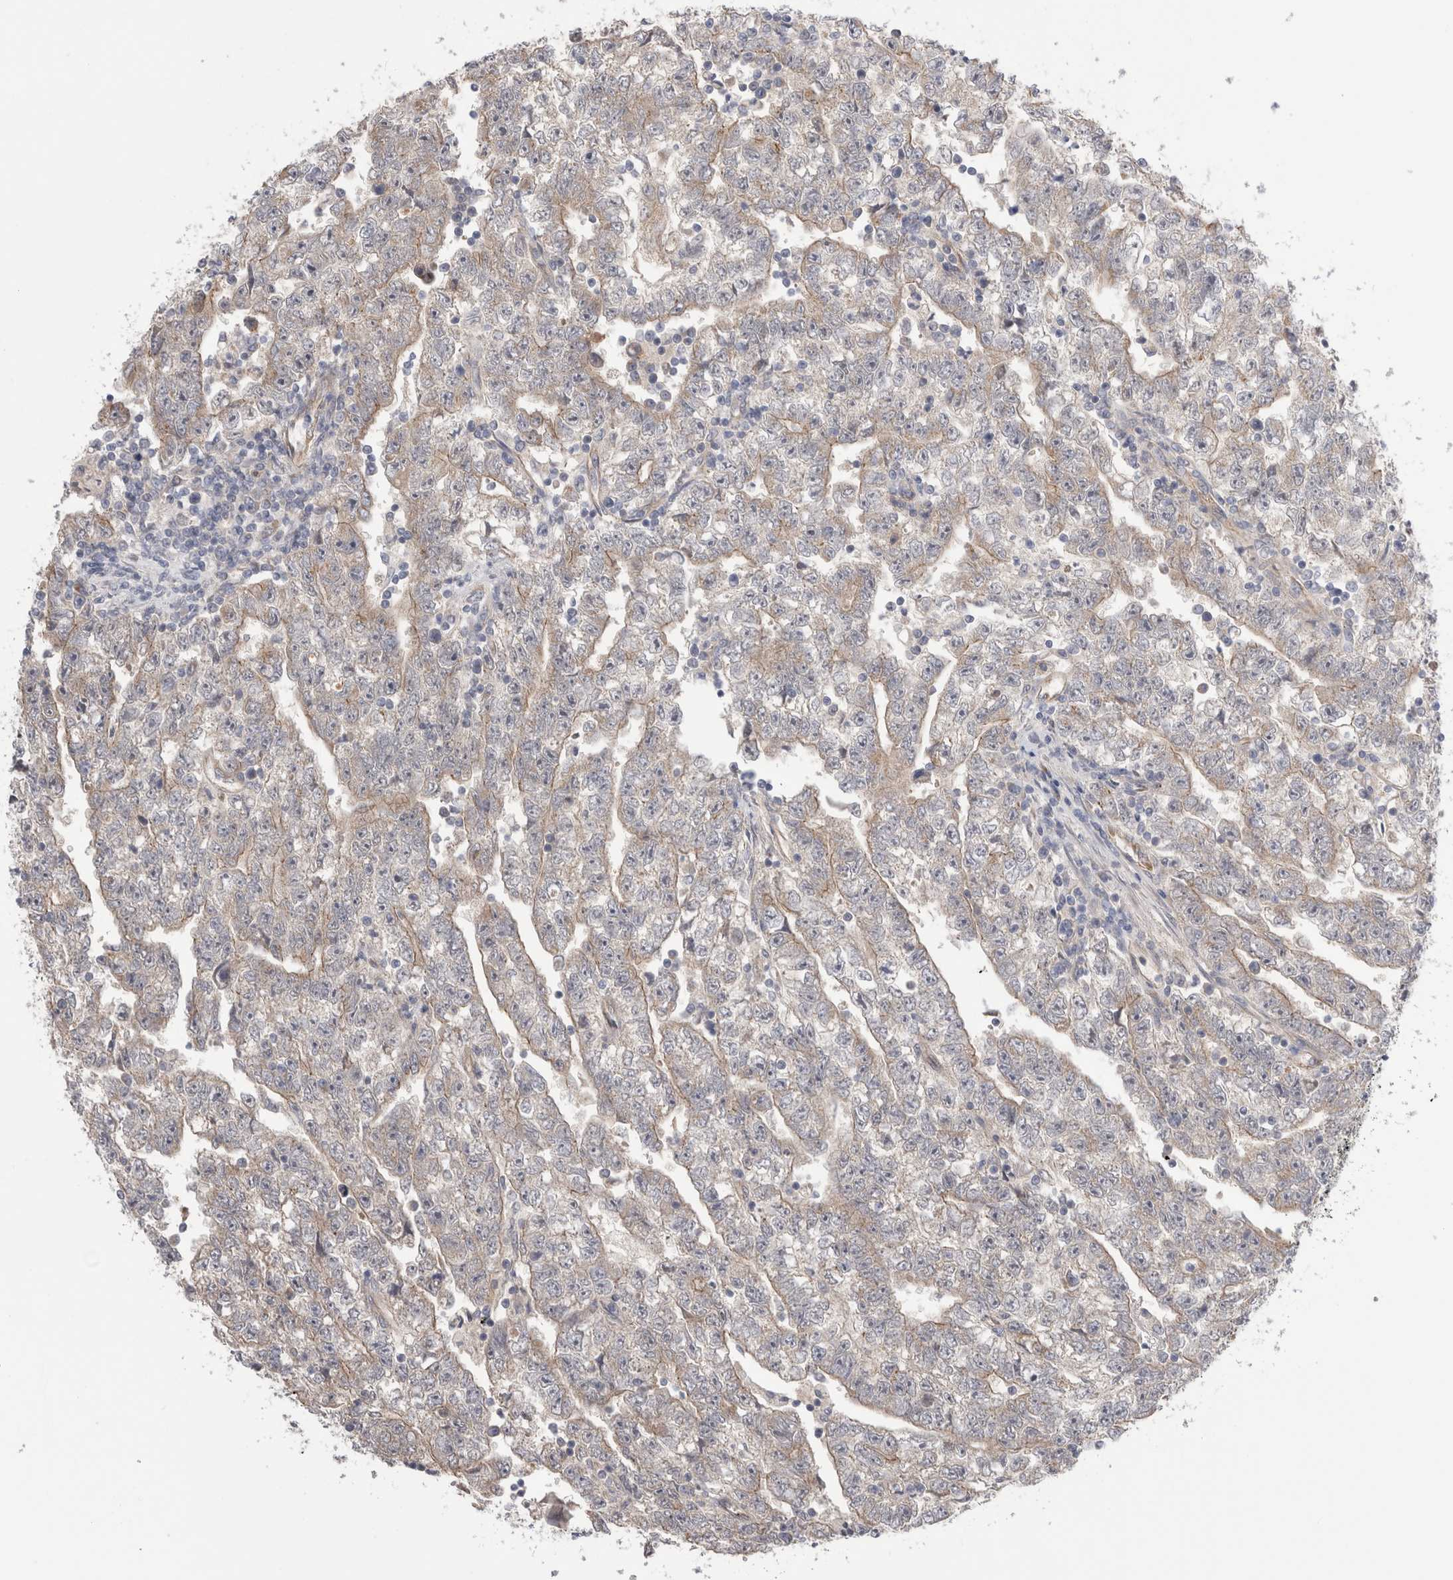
{"staining": {"intensity": "weak", "quantity": "25%-75%", "location": "cytoplasmic/membranous"}, "tissue": "testis cancer", "cell_type": "Tumor cells", "image_type": "cancer", "snomed": [{"axis": "morphology", "description": "Carcinoma, Embryonal, NOS"}, {"axis": "topography", "description": "Testis"}], "caption": "Testis cancer stained with a protein marker demonstrates weak staining in tumor cells.", "gene": "TAFA5", "patient": {"sex": "male", "age": 25}}